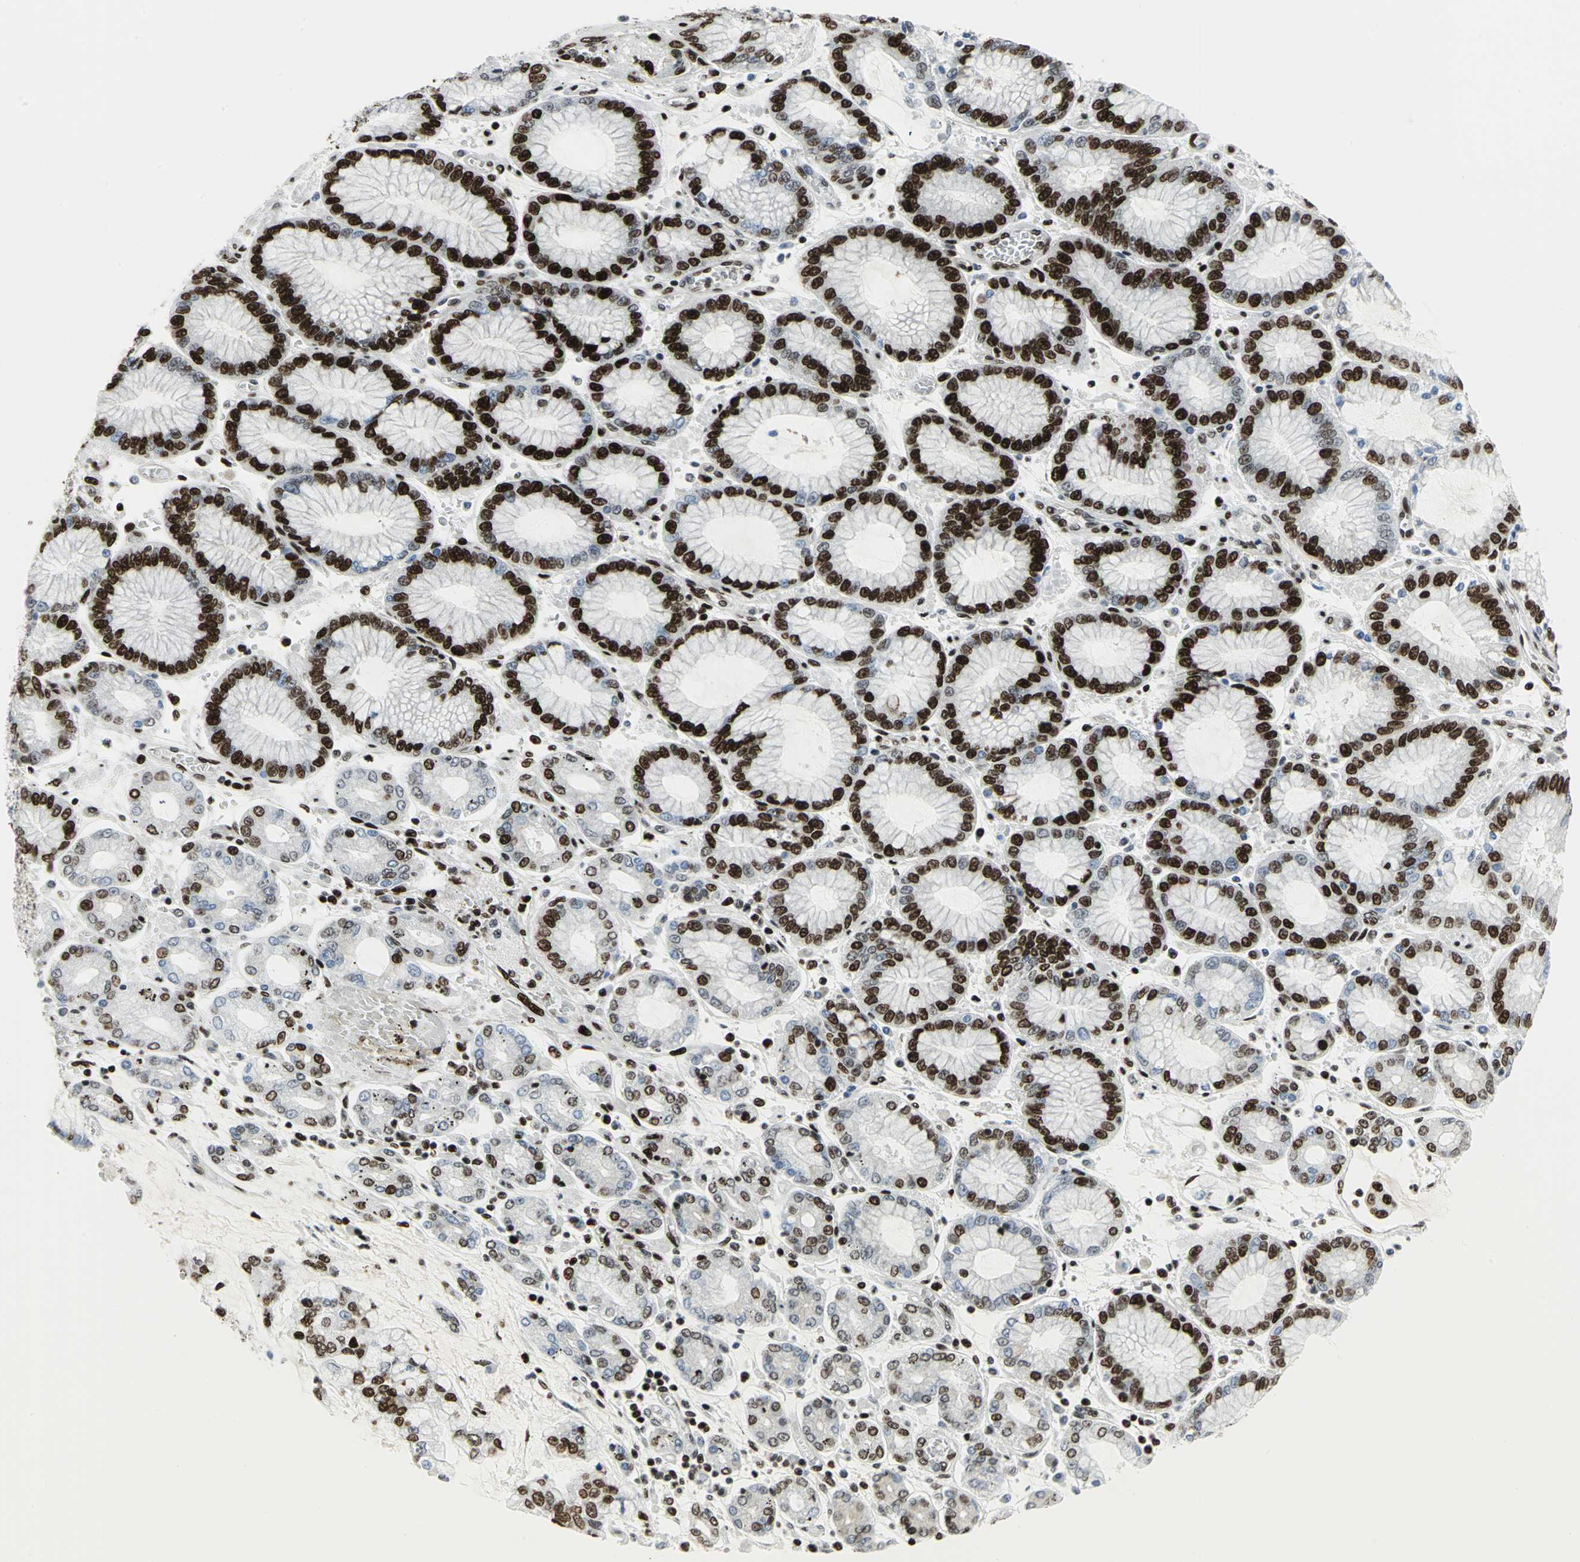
{"staining": {"intensity": "strong", "quantity": "25%-75%", "location": "nuclear"}, "tissue": "stomach cancer", "cell_type": "Tumor cells", "image_type": "cancer", "snomed": [{"axis": "morphology", "description": "Normal tissue, NOS"}, {"axis": "morphology", "description": "Adenocarcinoma, NOS"}, {"axis": "topography", "description": "Stomach, upper"}, {"axis": "topography", "description": "Stomach"}], "caption": "A high amount of strong nuclear staining is identified in about 25%-75% of tumor cells in stomach cancer (adenocarcinoma) tissue.", "gene": "SMARCA4", "patient": {"sex": "male", "age": 76}}